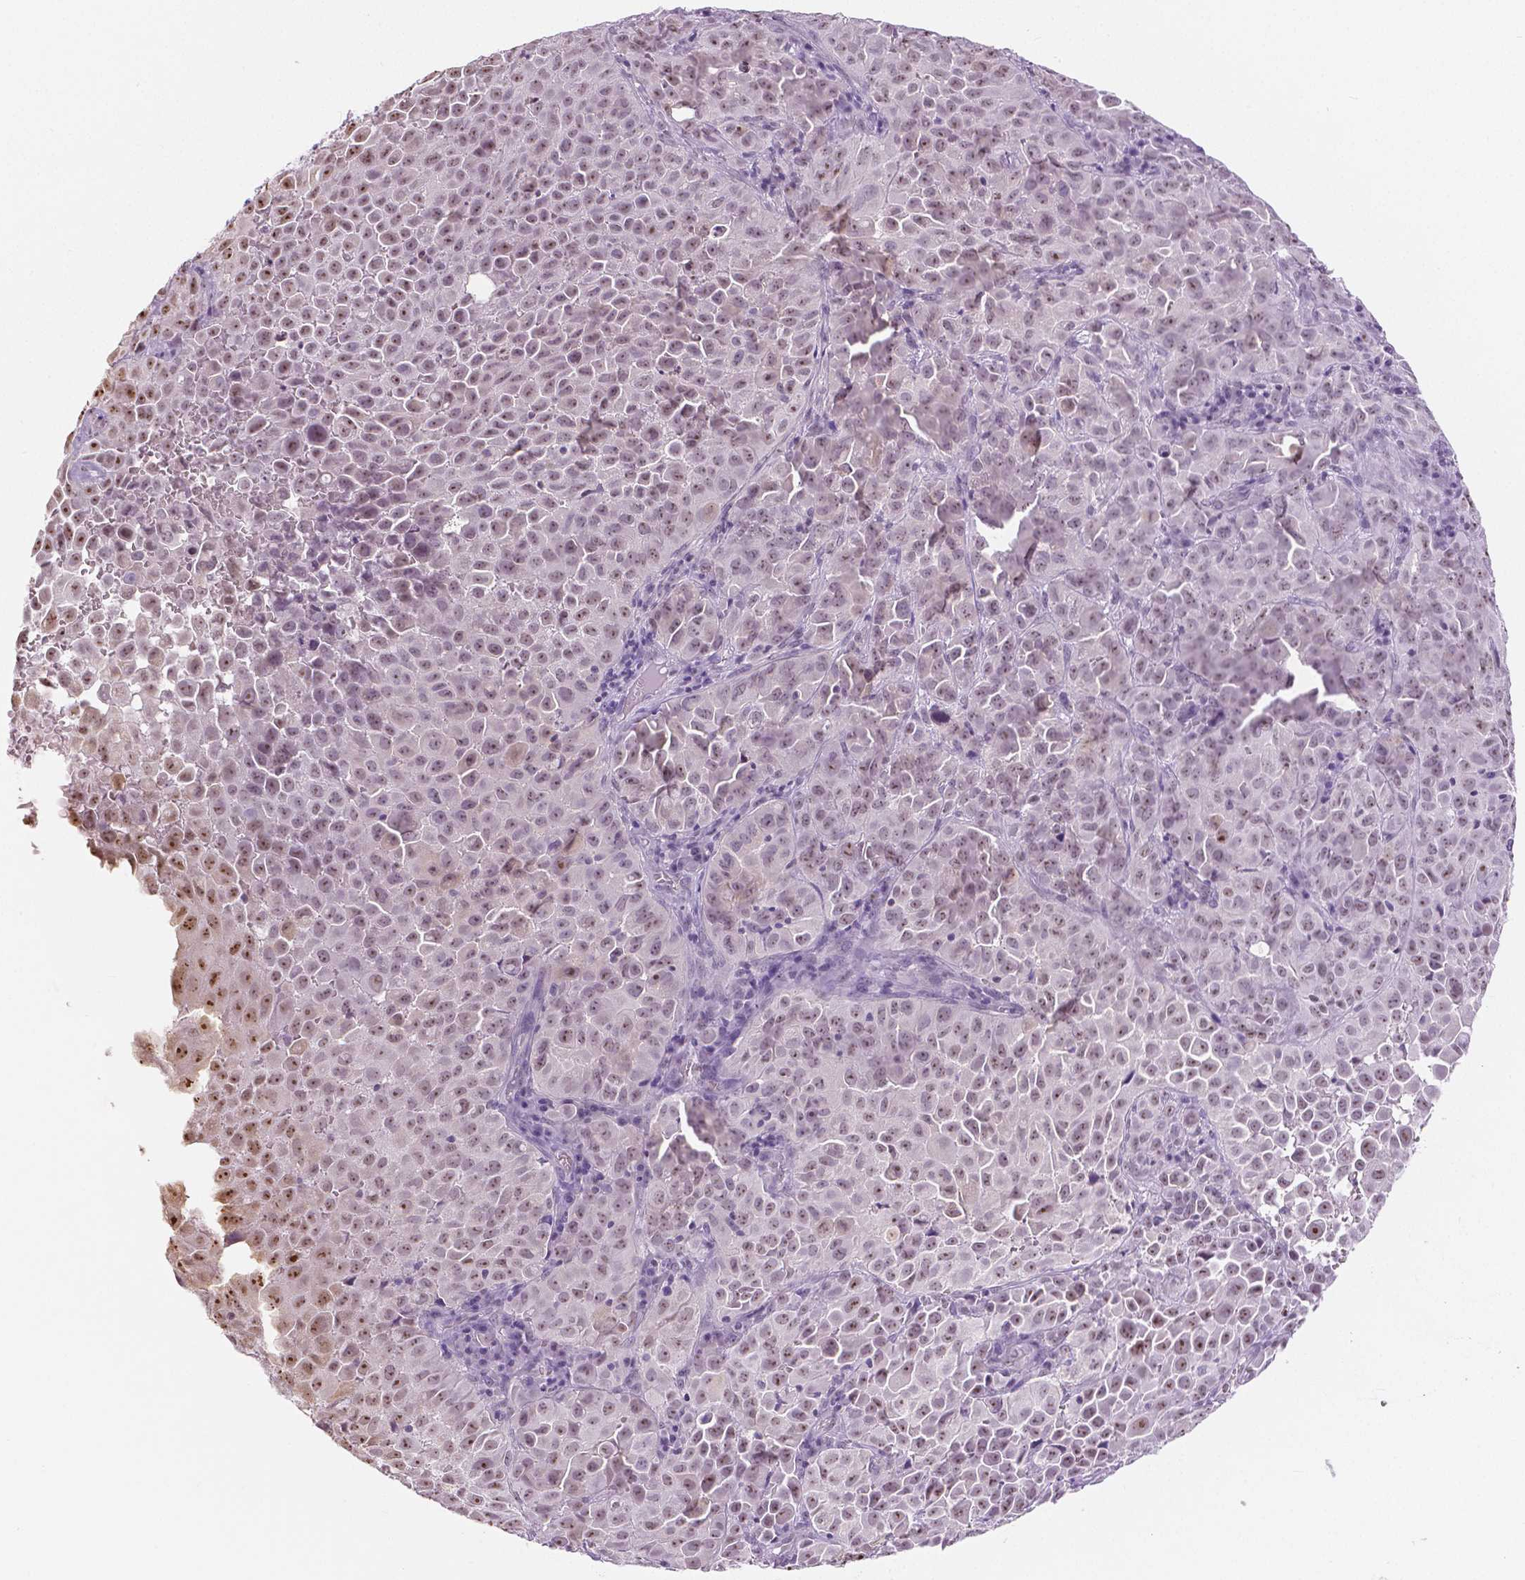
{"staining": {"intensity": "moderate", "quantity": "<25%", "location": "nuclear"}, "tissue": "cervical cancer", "cell_type": "Tumor cells", "image_type": "cancer", "snomed": [{"axis": "morphology", "description": "Squamous cell carcinoma, NOS"}, {"axis": "topography", "description": "Cervix"}], "caption": "Immunohistochemical staining of human squamous cell carcinoma (cervical) displays low levels of moderate nuclear positivity in about <25% of tumor cells.", "gene": "NHP2", "patient": {"sex": "female", "age": 55}}